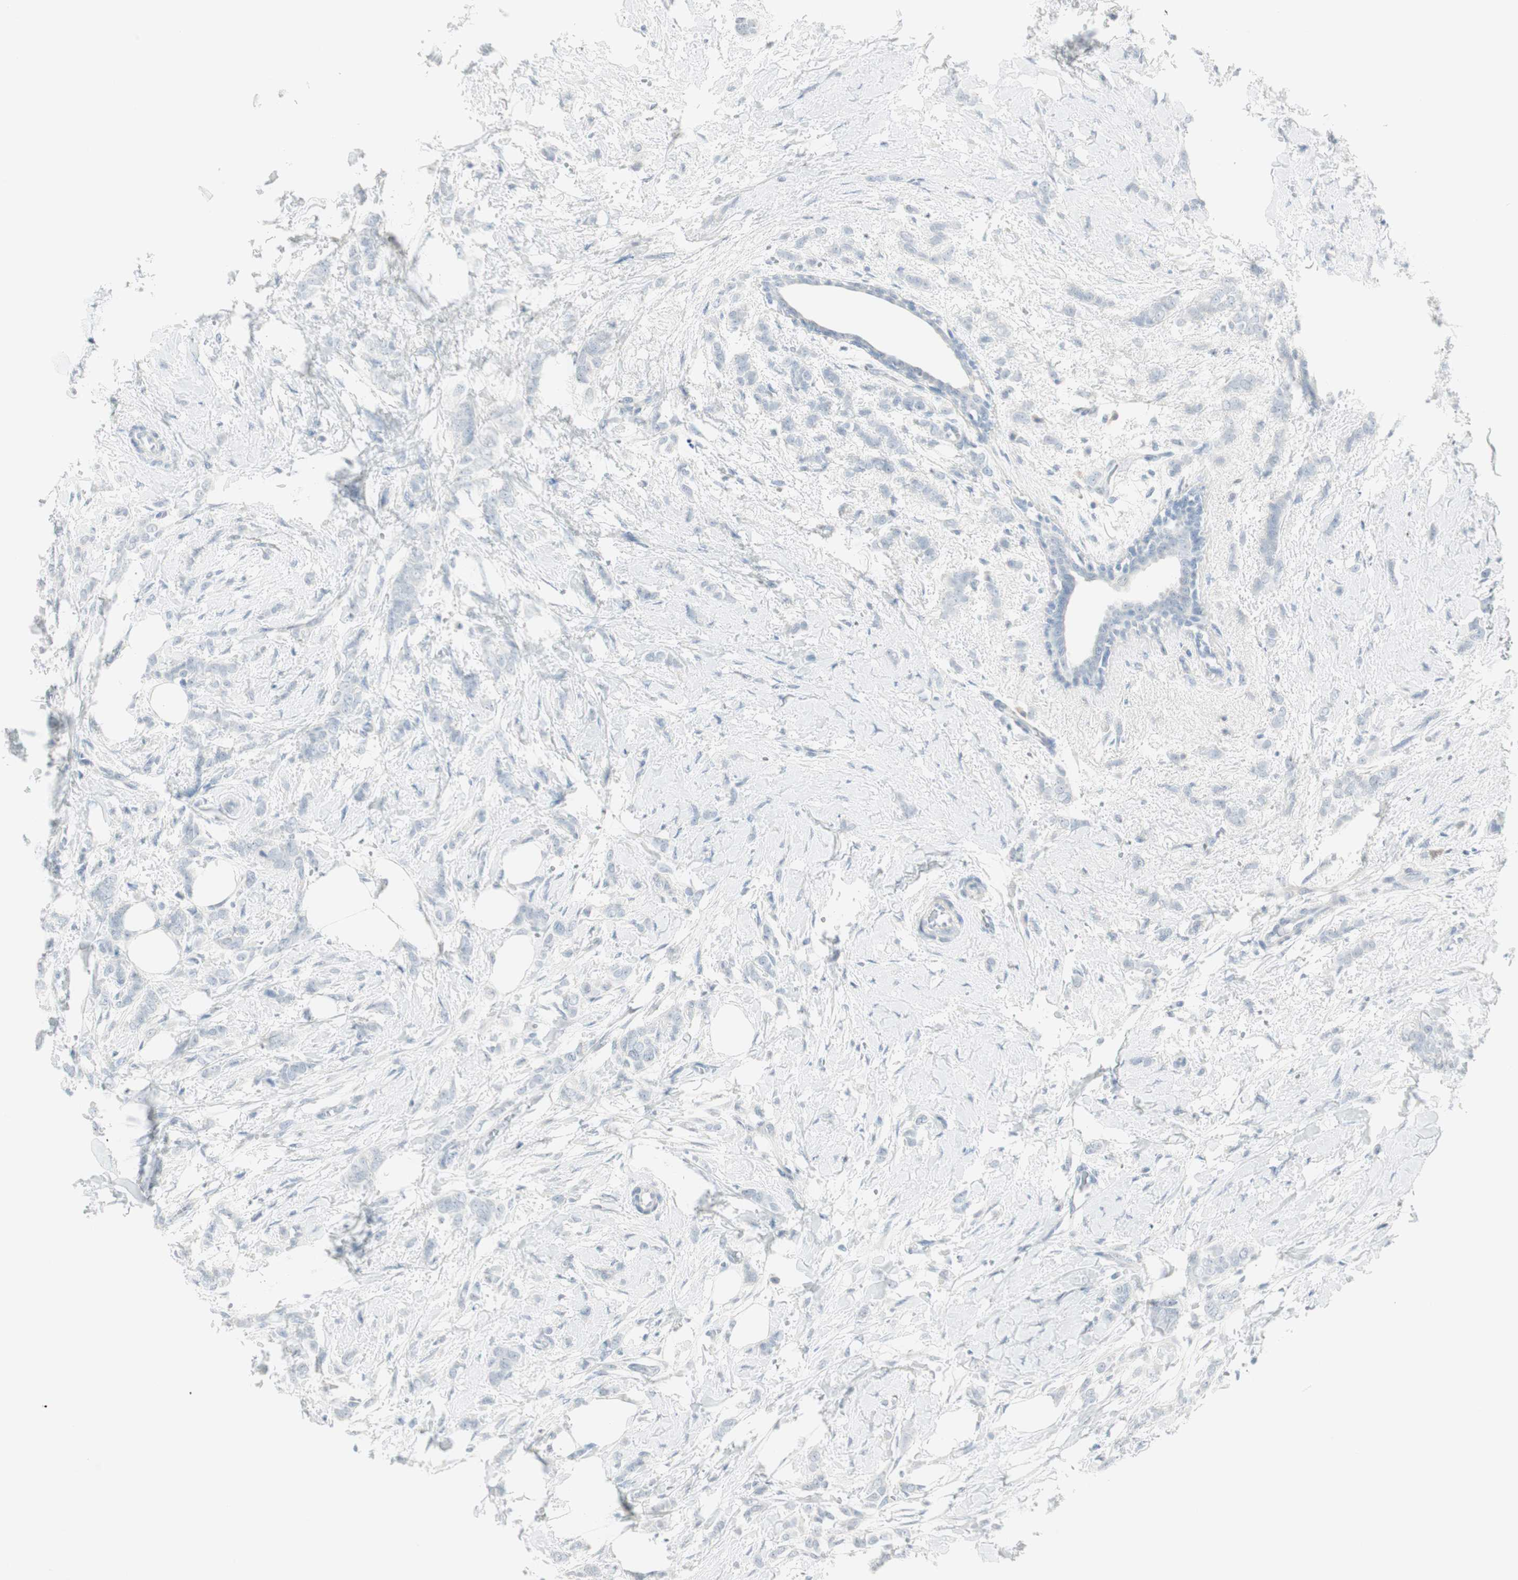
{"staining": {"intensity": "negative", "quantity": "none", "location": "none"}, "tissue": "breast cancer", "cell_type": "Tumor cells", "image_type": "cancer", "snomed": [{"axis": "morphology", "description": "Lobular carcinoma, in situ"}, {"axis": "morphology", "description": "Lobular carcinoma"}, {"axis": "topography", "description": "Breast"}], "caption": "The histopathology image reveals no staining of tumor cells in breast cancer.", "gene": "MLLT10", "patient": {"sex": "female", "age": 41}}